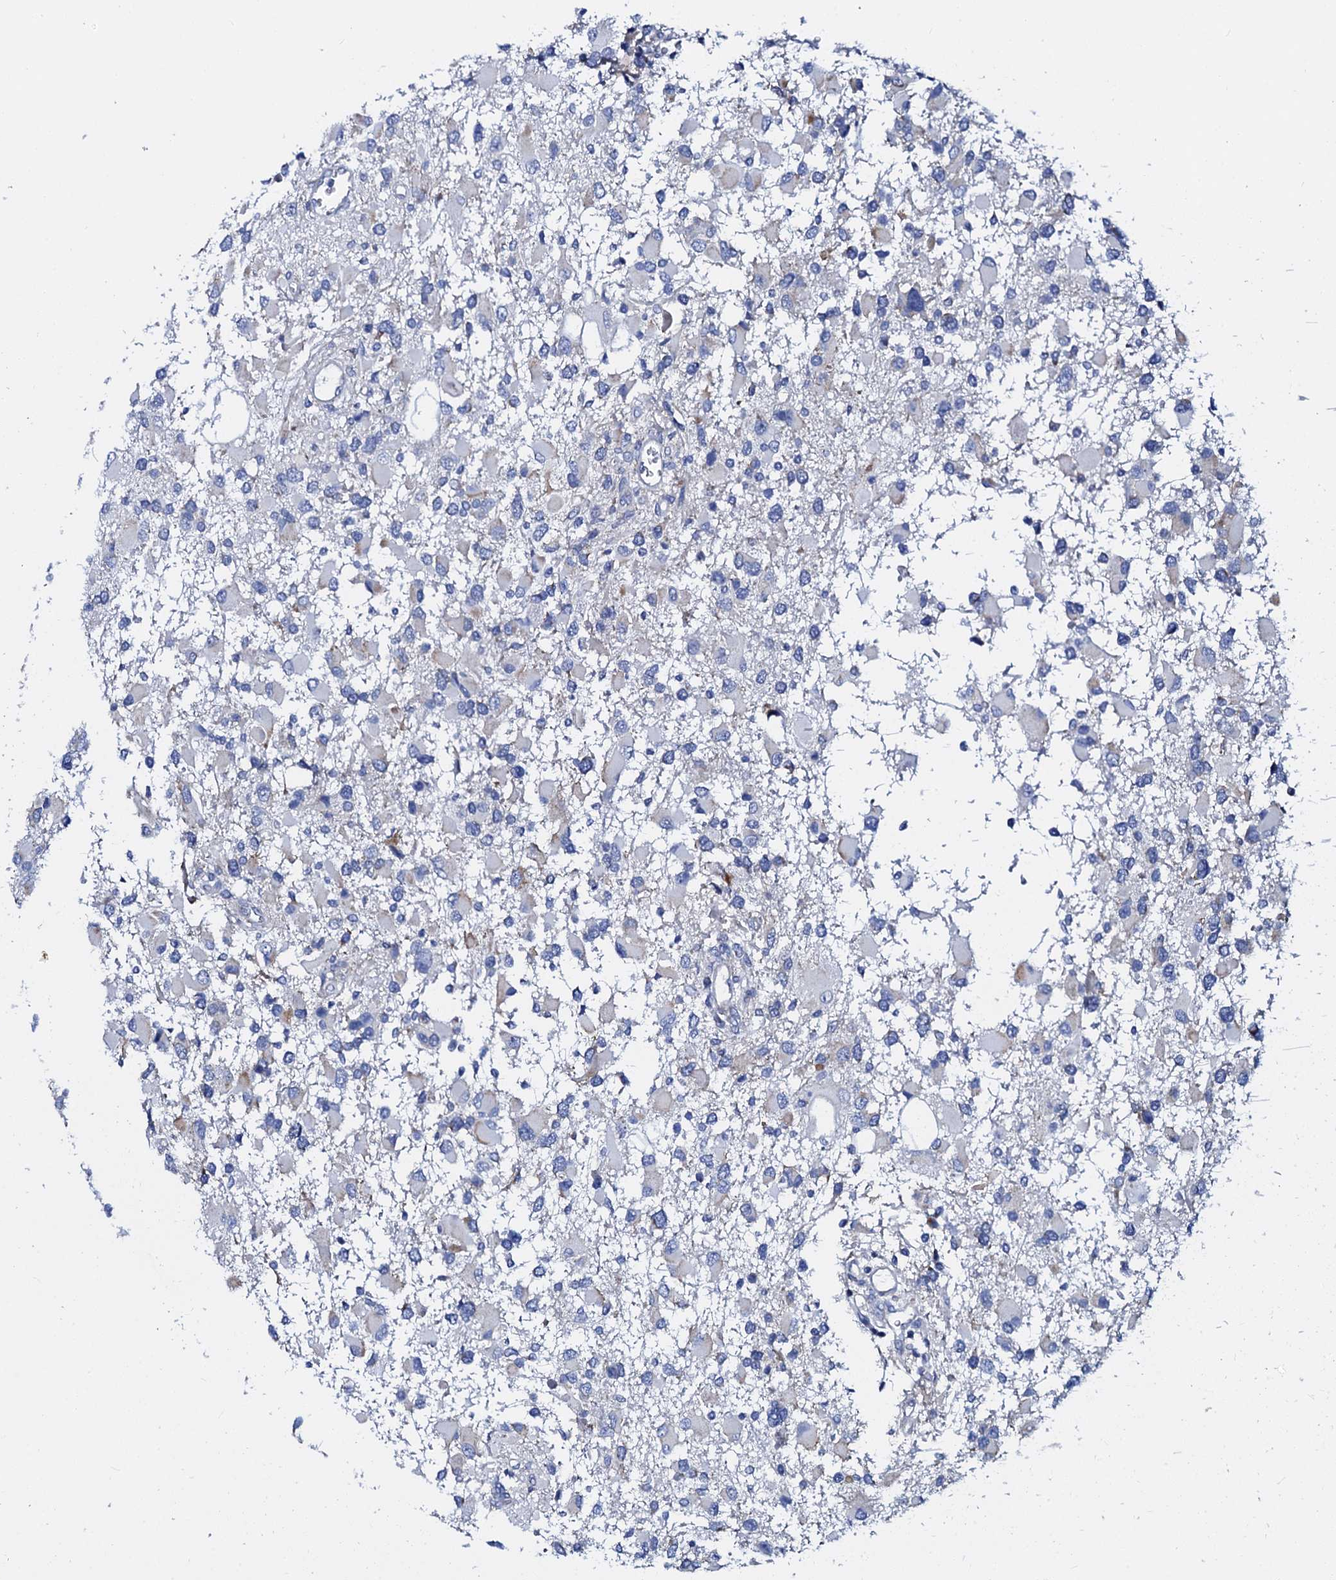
{"staining": {"intensity": "negative", "quantity": "none", "location": "none"}, "tissue": "glioma", "cell_type": "Tumor cells", "image_type": "cancer", "snomed": [{"axis": "morphology", "description": "Glioma, malignant, High grade"}, {"axis": "topography", "description": "Brain"}], "caption": "Tumor cells are negative for brown protein staining in glioma.", "gene": "SLC37A4", "patient": {"sex": "male", "age": 53}}